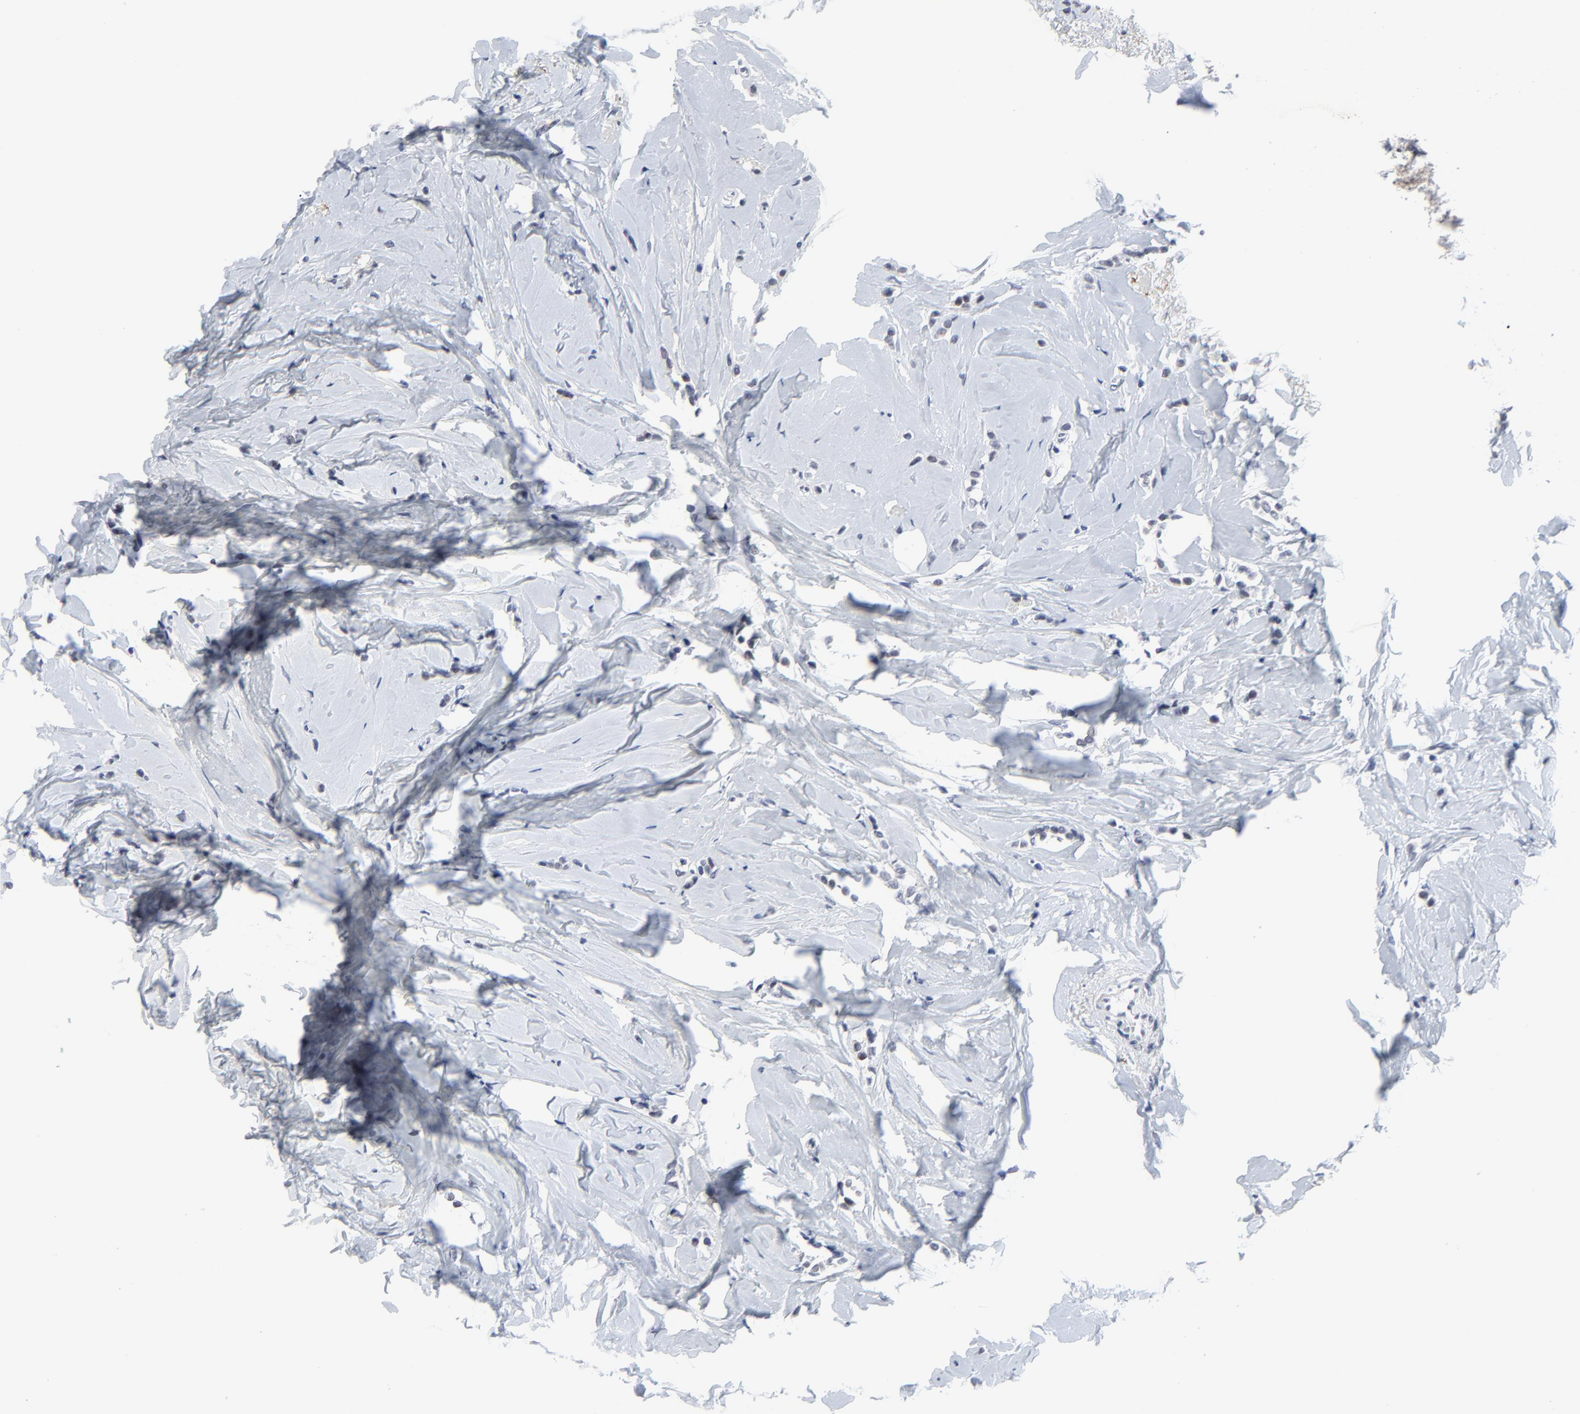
{"staining": {"intensity": "weak", "quantity": "<25%", "location": "nuclear"}, "tissue": "breast cancer", "cell_type": "Tumor cells", "image_type": "cancer", "snomed": [{"axis": "morphology", "description": "Lobular carcinoma"}, {"axis": "topography", "description": "Breast"}], "caption": "Breast lobular carcinoma stained for a protein using immunohistochemistry exhibits no positivity tumor cells.", "gene": "ZNF589", "patient": {"sex": "female", "age": 64}}